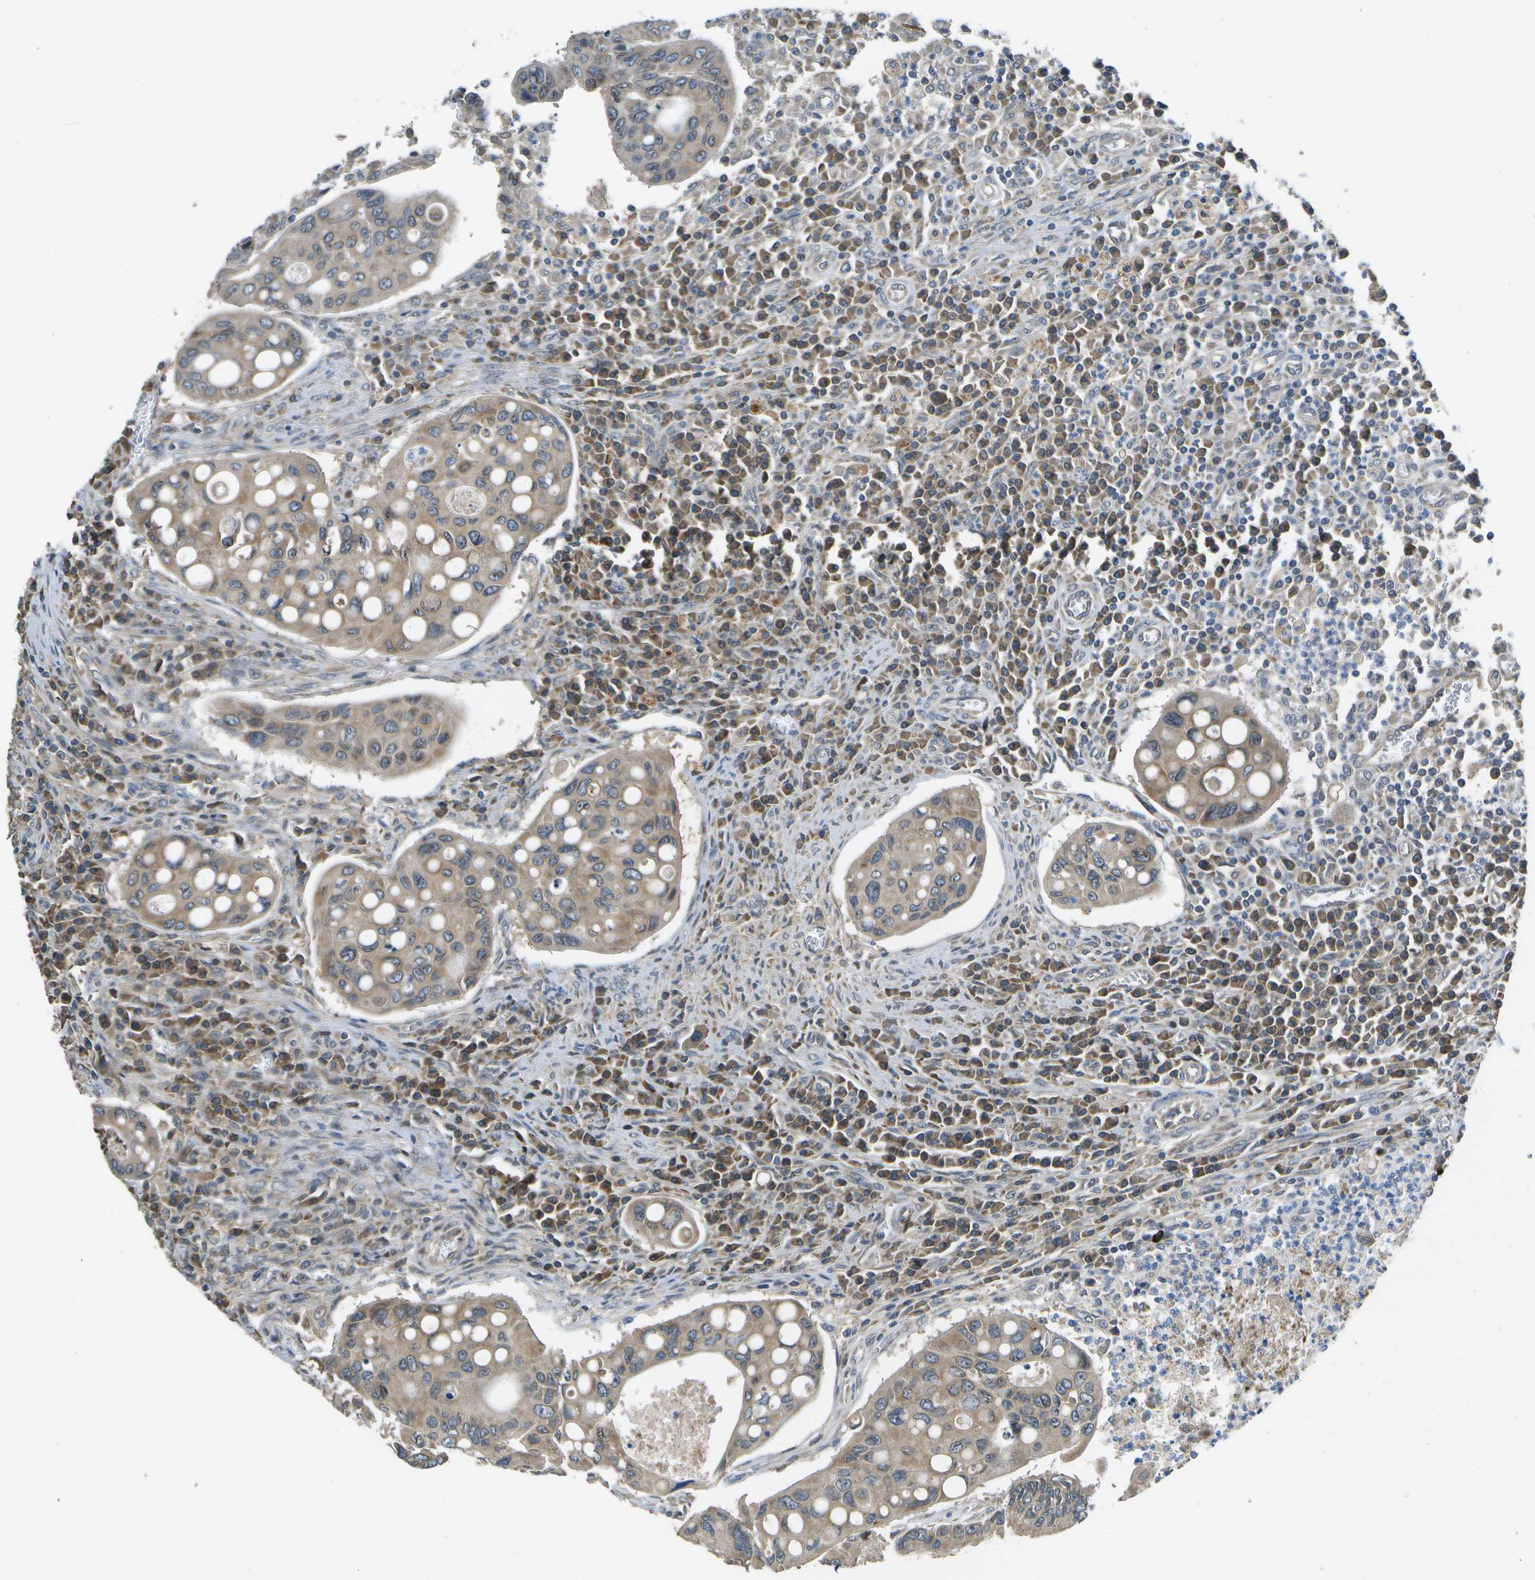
{"staining": {"intensity": "moderate", "quantity": ">75%", "location": "cytoplasmic/membranous"}, "tissue": "colorectal cancer", "cell_type": "Tumor cells", "image_type": "cancer", "snomed": [{"axis": "morphology", "description": "Inflammation, NOS"}, {"axis": "morphology", "description": "Adenocarcinoma, NOS"}, {"axis": "topography", "description": "Colon"}], "caption": "A micrograph of adenocarcinoma (colorectal) stained for a protein shows moderate cytoplasmic/membranous brown staining in tumor cells.", "gene": "HFE", "patient": {"sex": "male", "age": 72}}